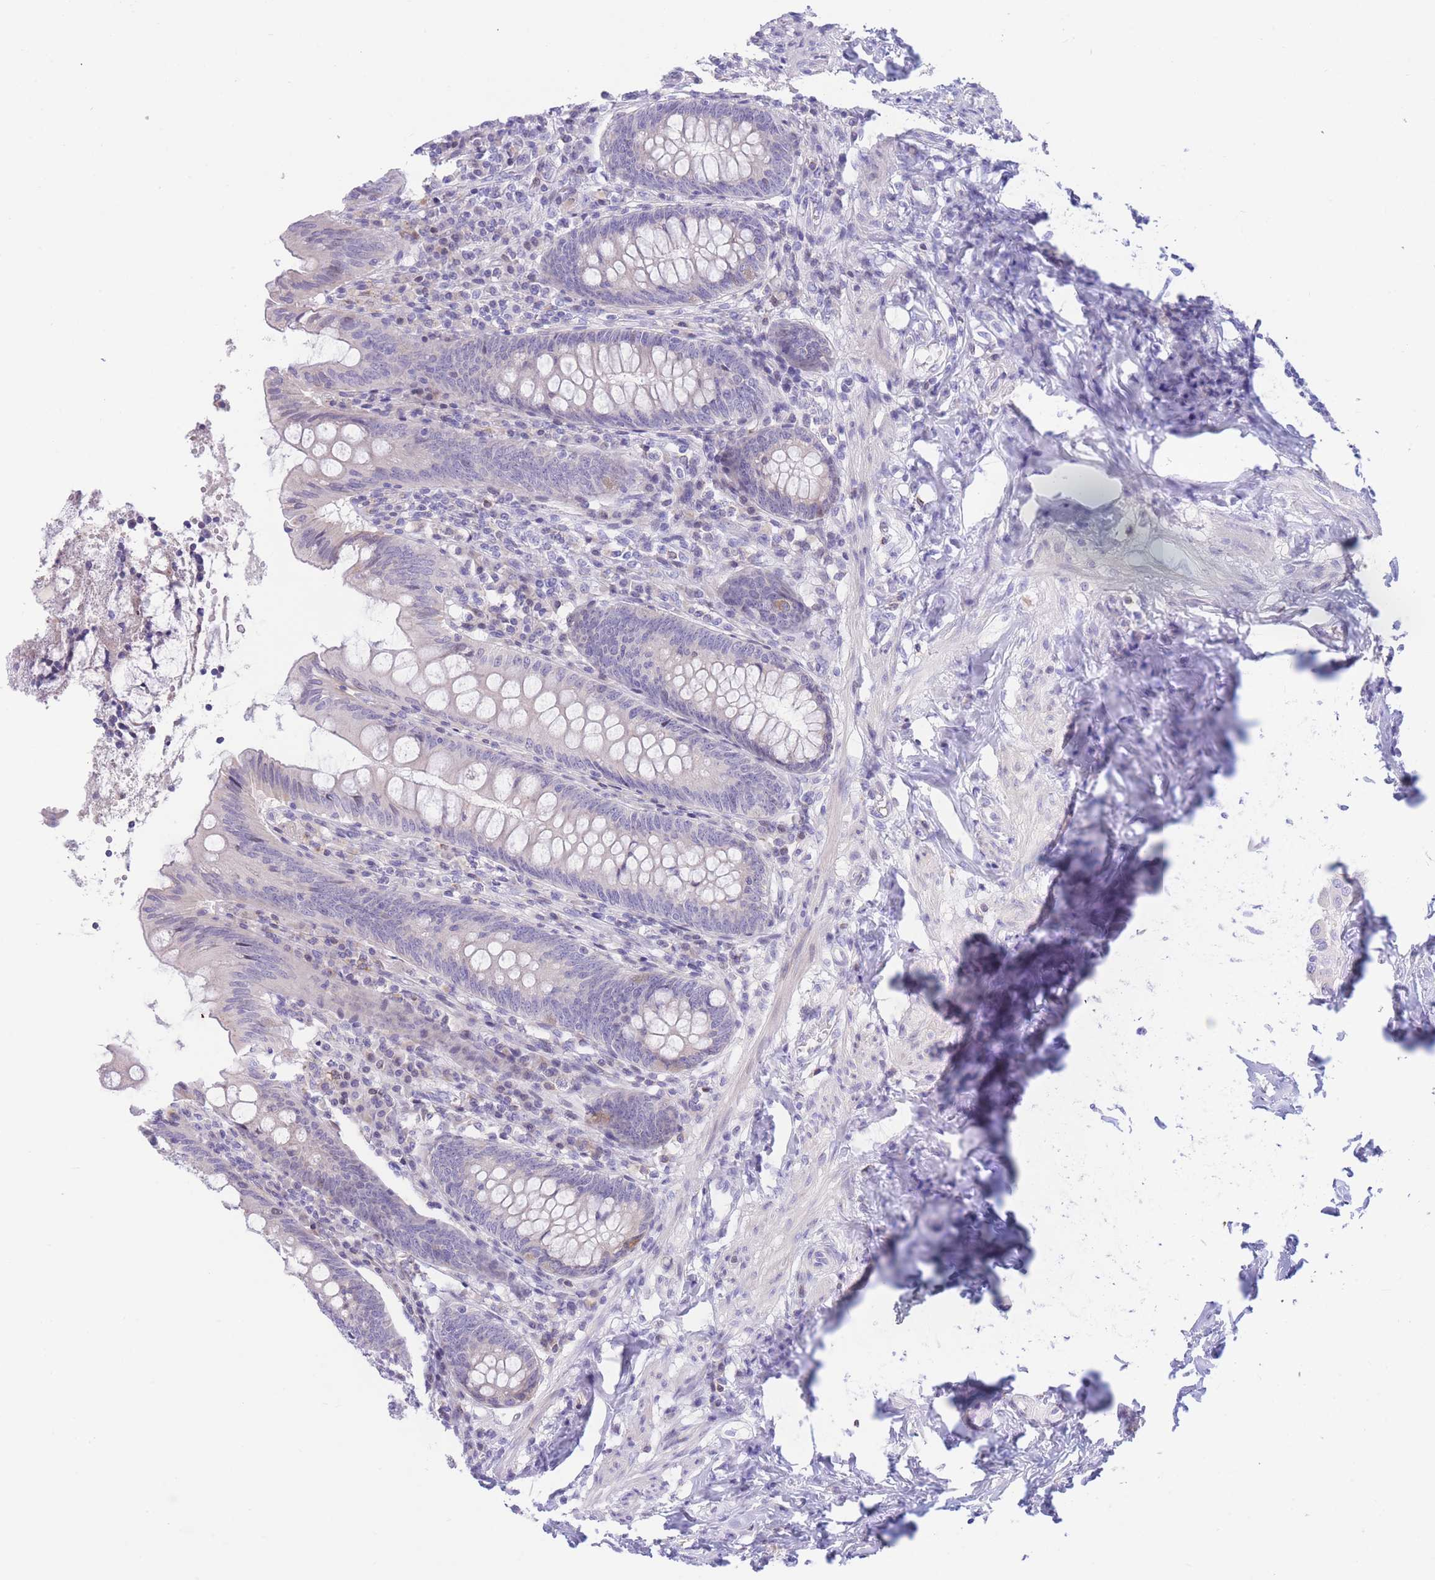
{"staining": {"intensity": "negative", "quantity": "none", "location": "none"}, "tissue": "appendix", "cell_type": "Glandular cells", "image_type": "normal", "snomed": [{"axis": "morphology", "description": "Normal tissue, NOS"}, {"axis": "topography", "description": "Appendix"}], "caption": "Glandular cells are negative for brown protein staining in normal appendix. (DAB (3,3'-diaminobenzidine) IHC, high magnification).", "gene": "RPL39L", "patient": {"sex": "female", "age": 54}}